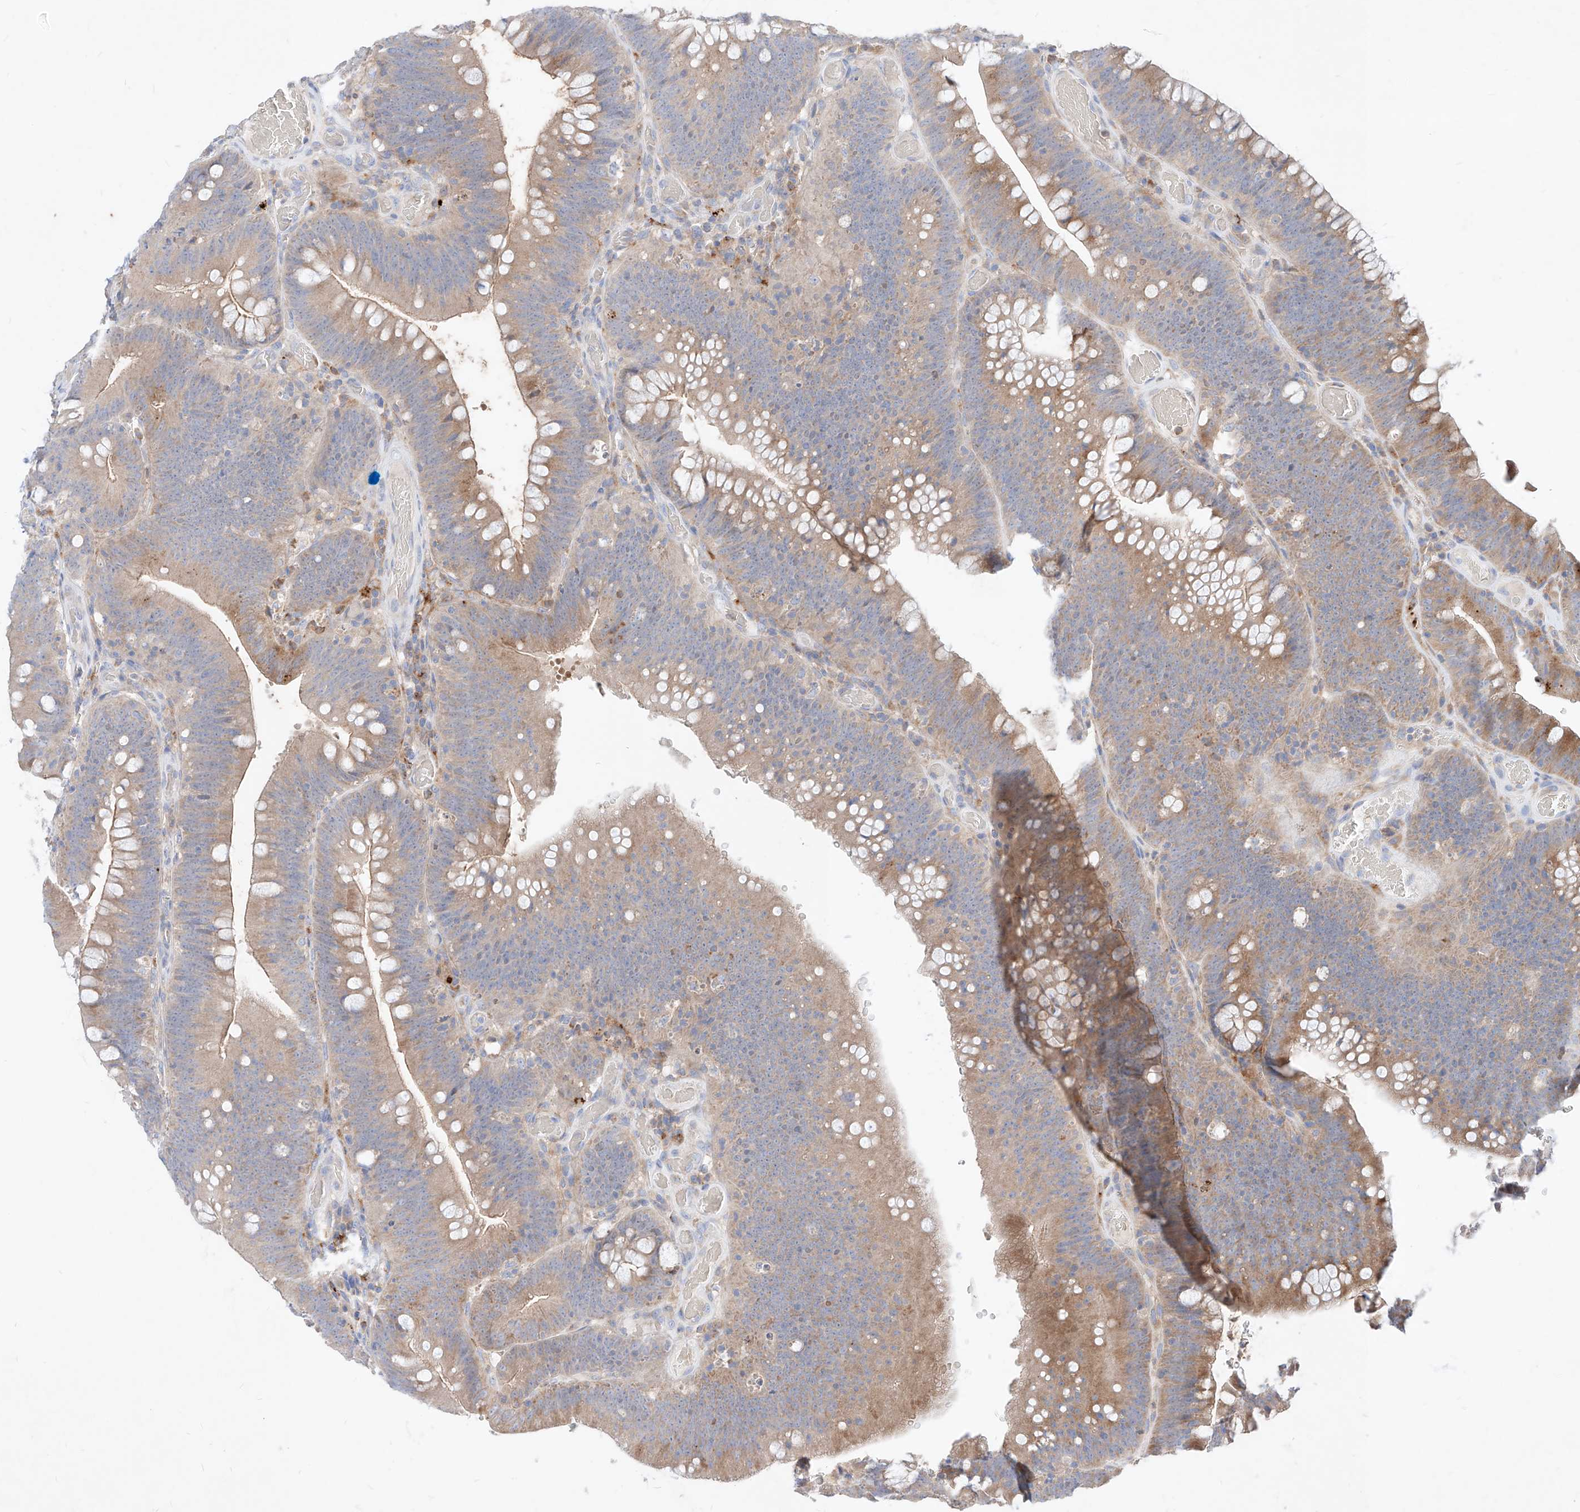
{"staining": {"intensity": "moderate", "quantity": "25%-75%", "location": "cytoplasmic/membranous"}, "tissue": "colorectal cancer", "cell_type": "Tumor cells", "image_type": "cancer", "snomed": [{"axis": "morphology", "description": "Normal tissue, NOS"}, {"axis": "topography", "description": "Colon"}], "caption": "Protein expression analysis of human colorectal cancer reveals moderate cytoplasmic/membranous expression in approximately 25%-75% of tumor cells.", "gene": "TSNAX", "patient": {"sex": "female", "age": 82}}